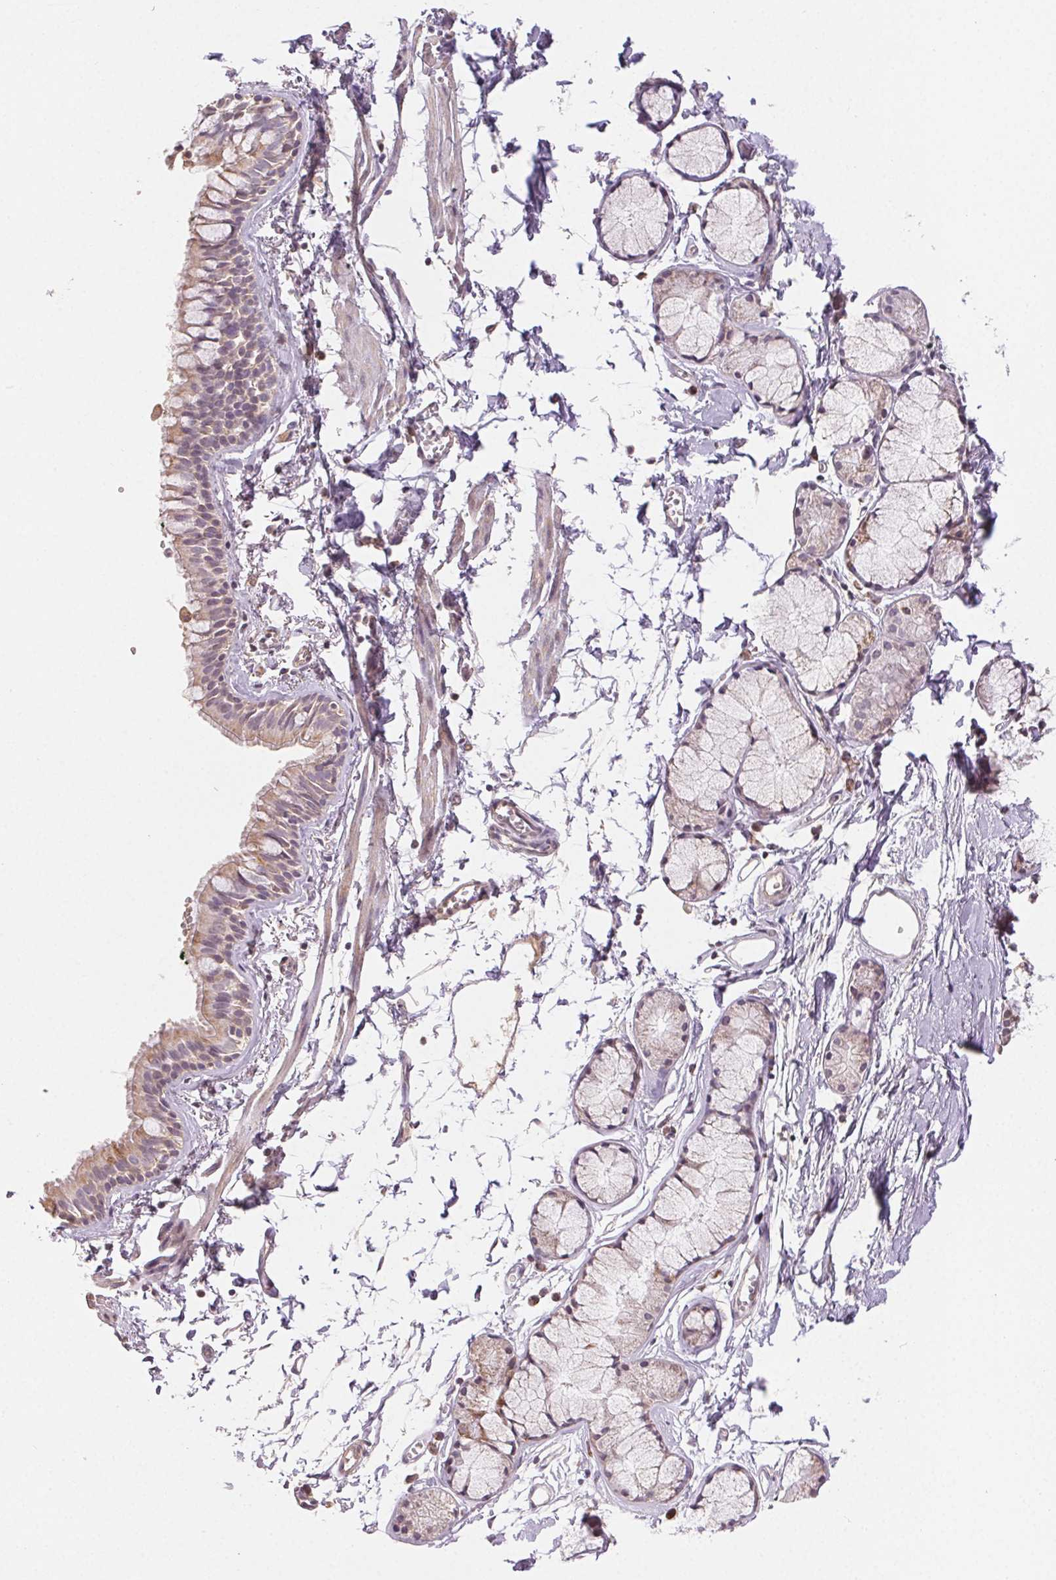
{"staining": {"intensity": "moderate", "quantity": "25%-75%", "location": "cytoplasmic/membranous"}, "tissue": "bronchus", "cell_type": "Respiratory epithelial cells", "image_type": "normal", "snomed": [{"axis": "morphology", "description": "Normal tissue, NOS"}, {"axis": "topography", "description": "Cartilage tissue"}, {"axis": "topography", "description": "Bronchus"}], "caption": "This micrograph reveals unremarkable bronchus stained with immunohistochemistry (IHC) to label a protein in brown. The cytoplasmic/membranous of respiratory epithelial cells show moderate positivity for the protein. Nuclei are counter-stained blue.", "gene": "CLASP1", "patient": {"sex": "female", "age": 59}}